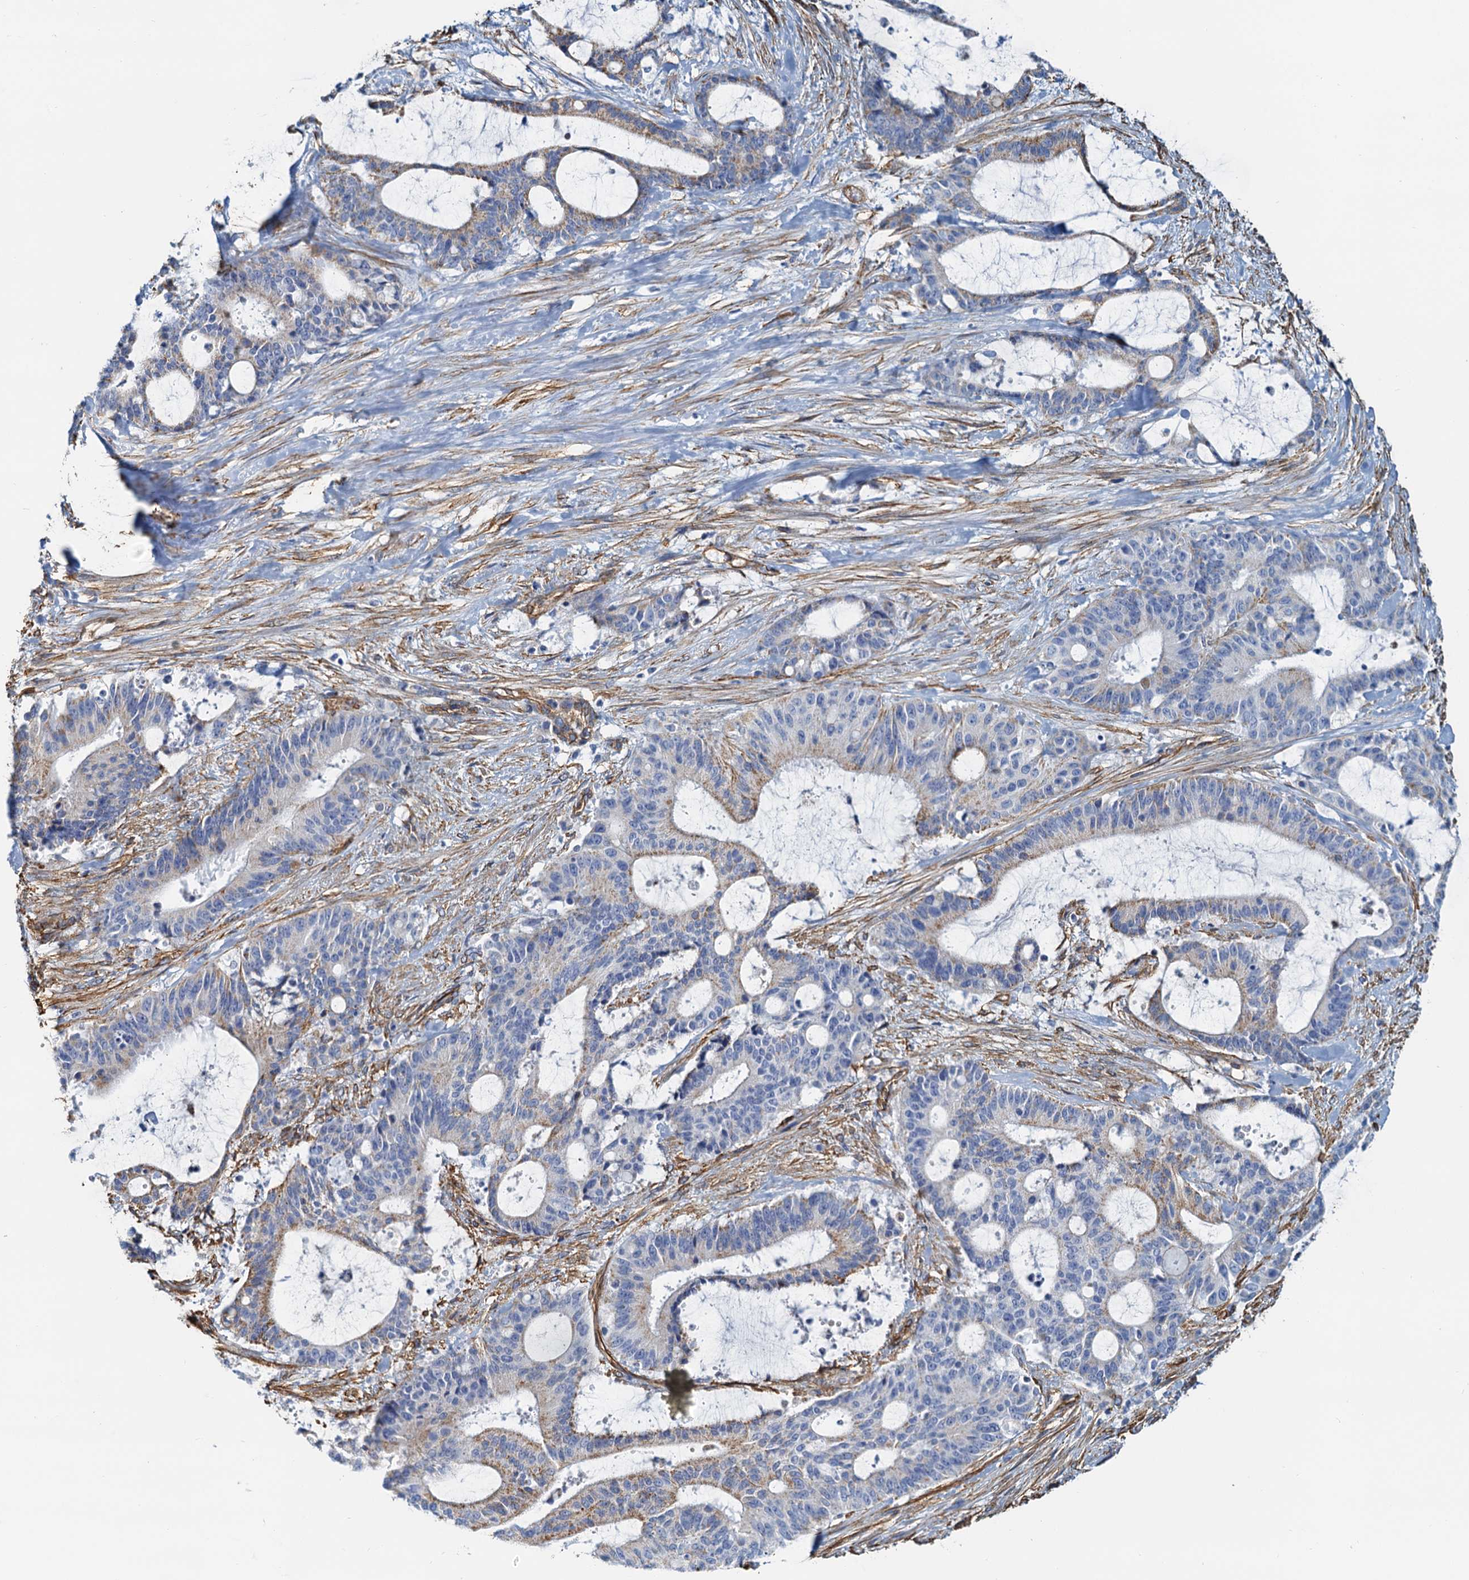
{"staining": {"intensity": "moderate", "quantity": "<25%", "location": "cytoplasmic/membranous"}, "tissue": "liver cancer", "cell_type": "Tumor cells", "image_type": "cancer", "snomed": [{"axis": "morphology", "description": "Normal tissue, NOS"}, {"axis": "morphology", "description": "Cholangiocarcinoma"}, {"axis": "topography", "description": "Liver"}, {"axis": "topography", "description": "Peripheral nerve tissue"}], "caption": "A photomicrograph showing moderate cytoplasmic/membranous expression in about <25% of tumor cells in liver cancer, as visualized by brown immunohistochemical staining.", "gene": "DGKG", "patient": {"sex": "female", "age": 73}}